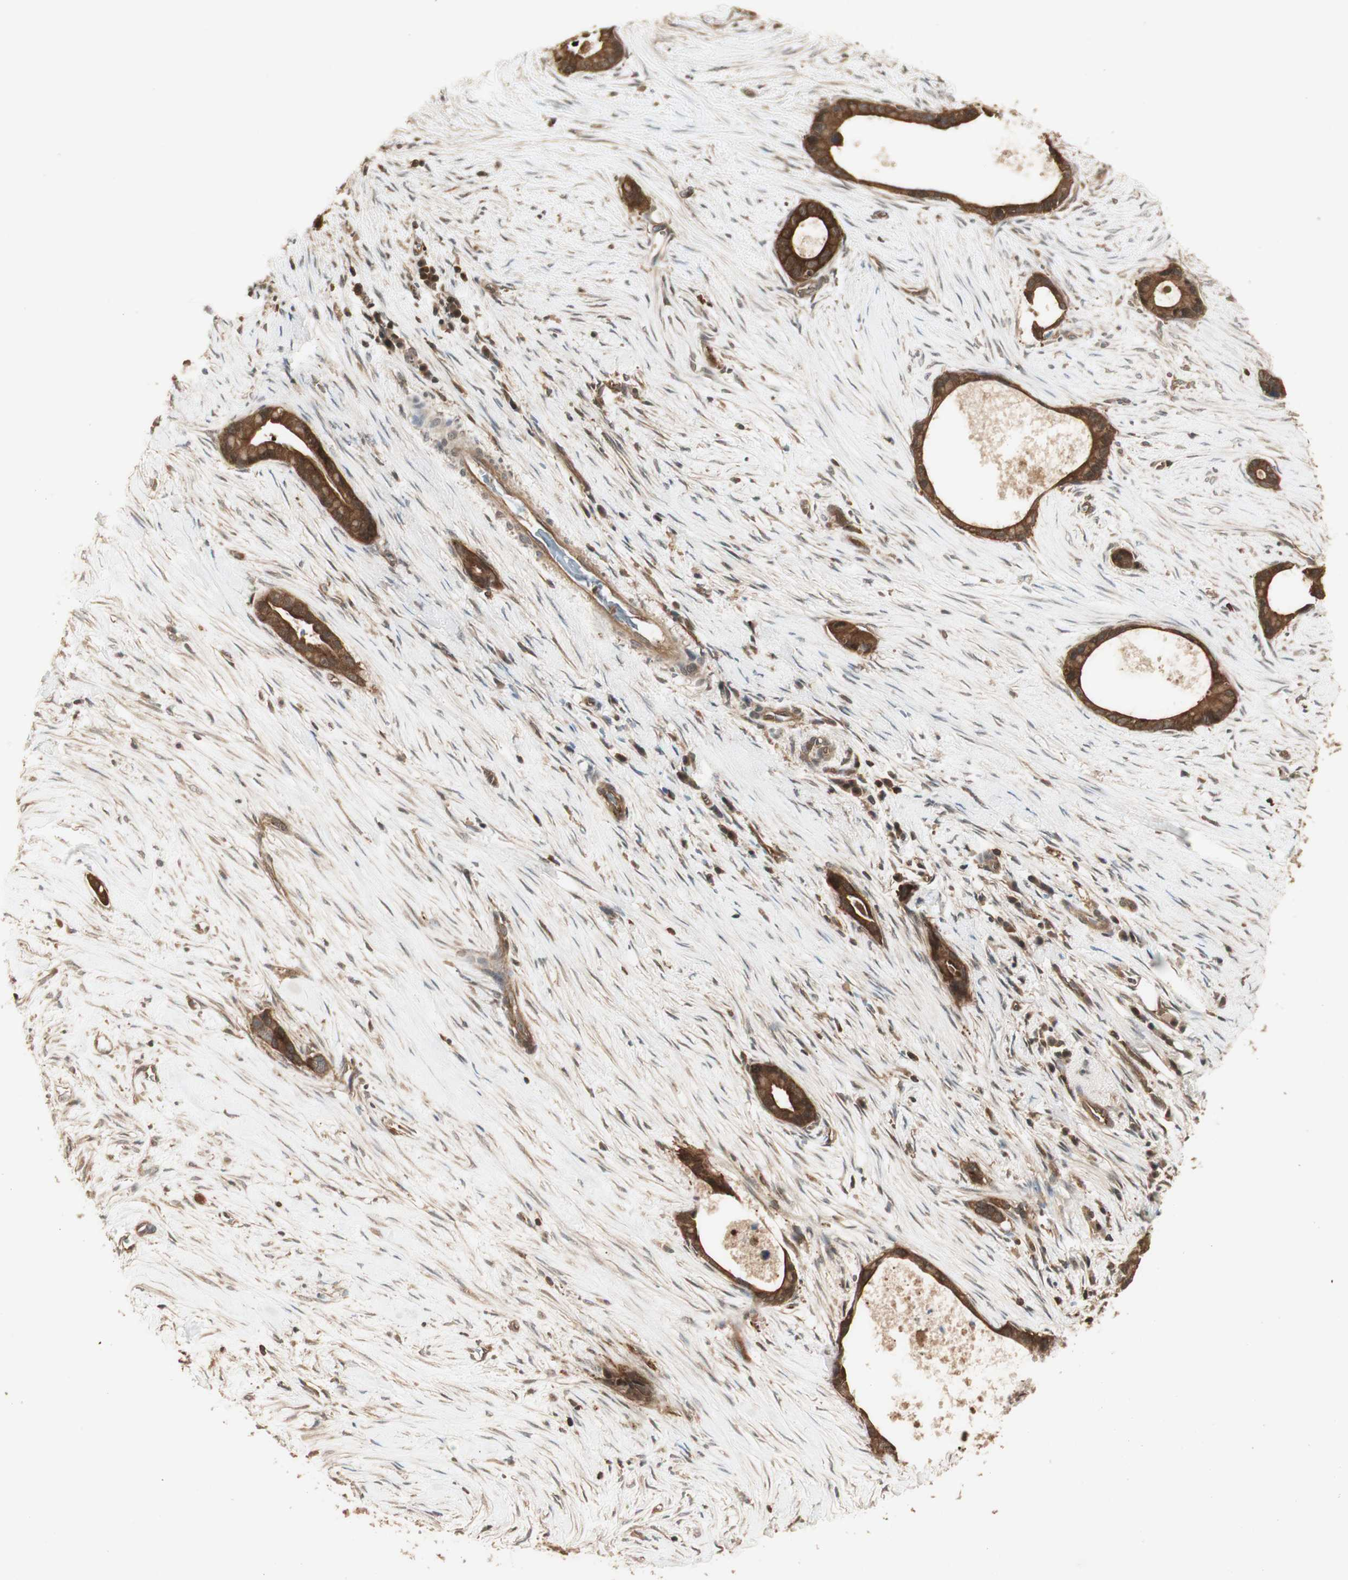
{"staining": {"intensity": "moderate", "quantity": ">75%", "location": "cytoplasmic/membranous"}, "tissue": "liver cancer", "cell_type": "Tumor cells", "image_type": "cancer", "snomed": [{"axis": "morphology", "description": "Cholangiocarcinoma"}, {"axis": "topography", "description": "Liver"}], "caption": "The photomicrograph displays a brown stain indicating the presence of a protein in the cytoplasmic/membranous of tumor cells in liver cholangiocarcinoma.", "gene": "YWHAB", "patient": {"sex": "female", "age": 55}}